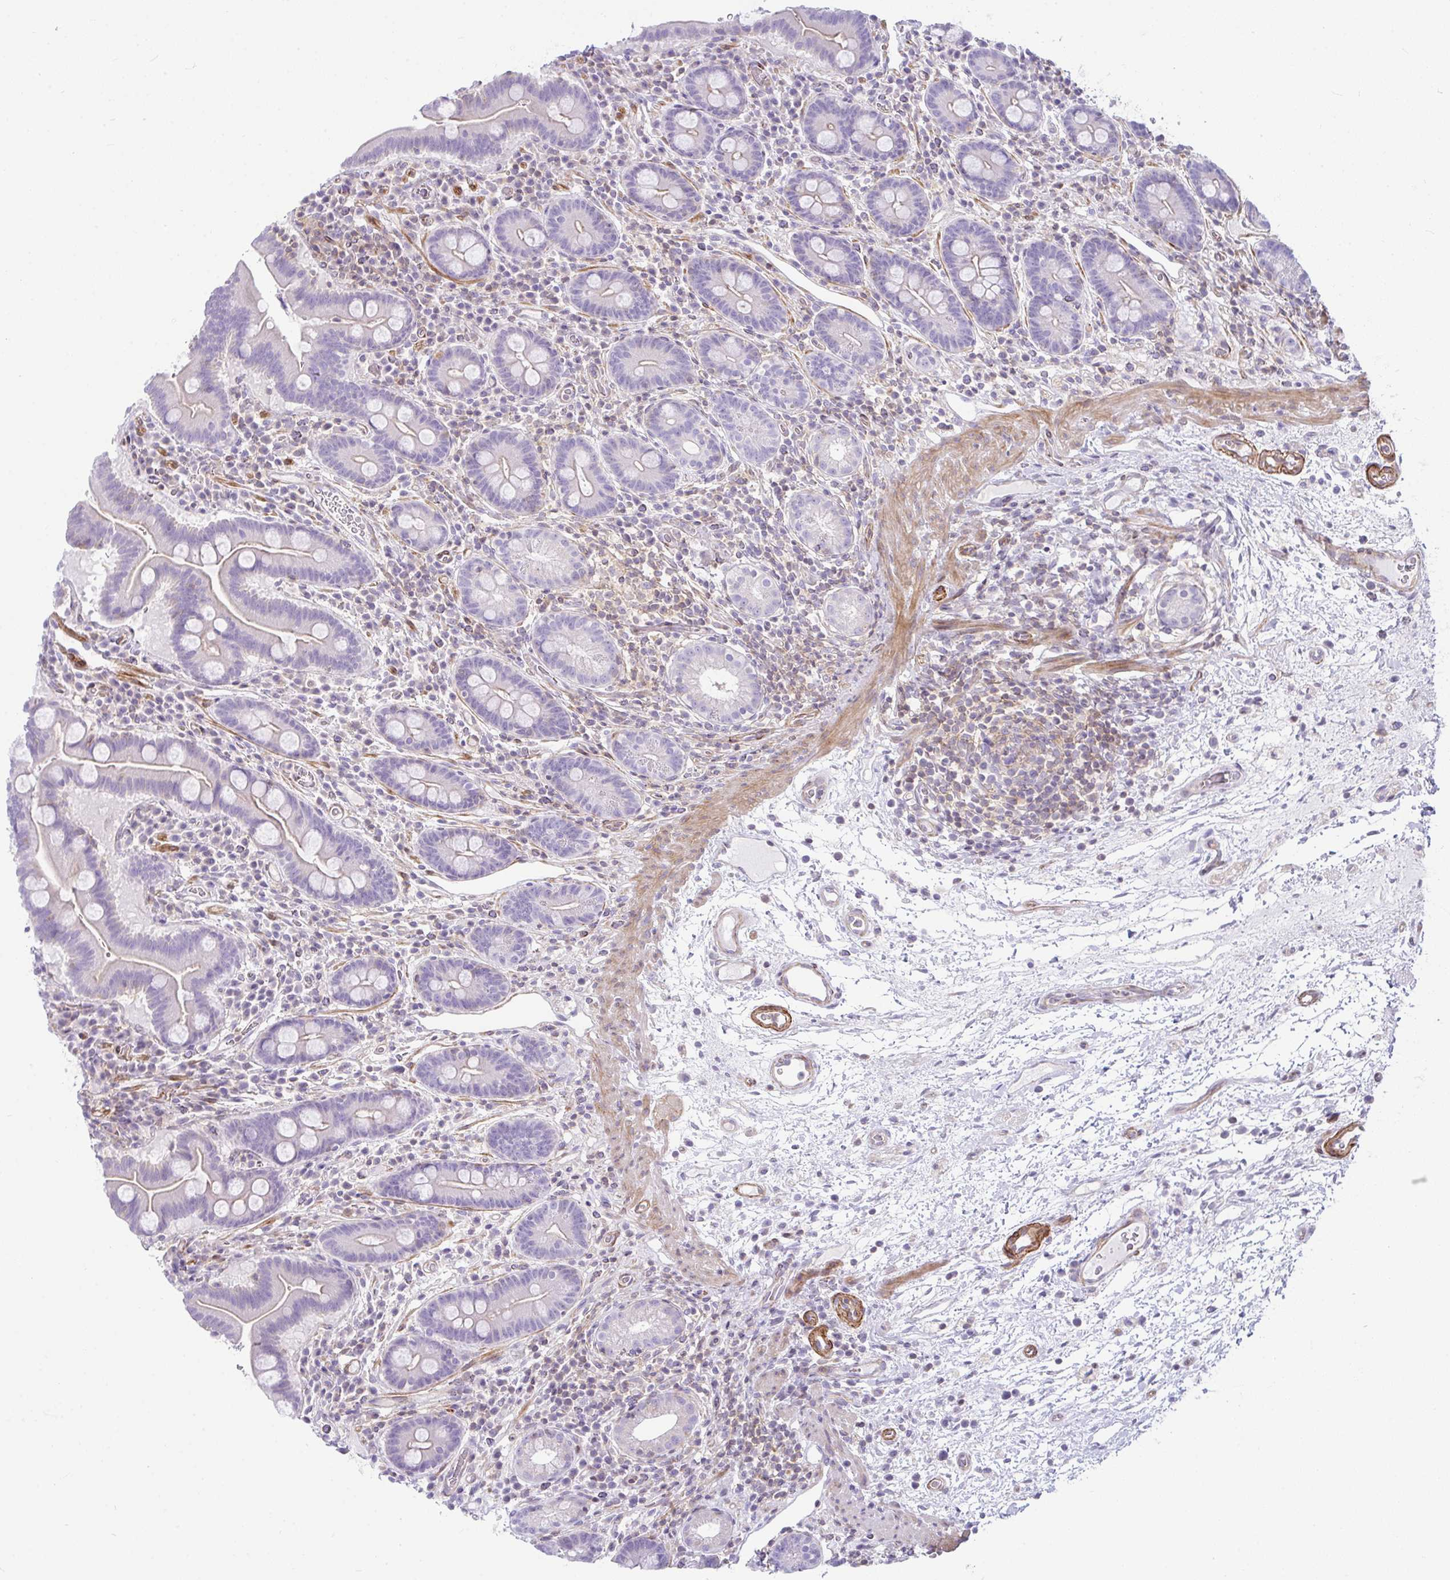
{"staining": {"intensity": "negative", "quantity": "none", "location": "none"}, "tissue": "small intestine", "cell_type": "Glandular cells", "image_type": "normal", "snomed": [{"axis": "morphology", "description": "Normal tissue, NOS"}, {"axis": "topography", "description": "Small intestine"}], "caption": "DAB immunohistochemical staining of benign human small intestine exhibits no significant staining in glandular cells.", "gene": "CDRT15", "patient": {"sex": "male", "age": 26}}